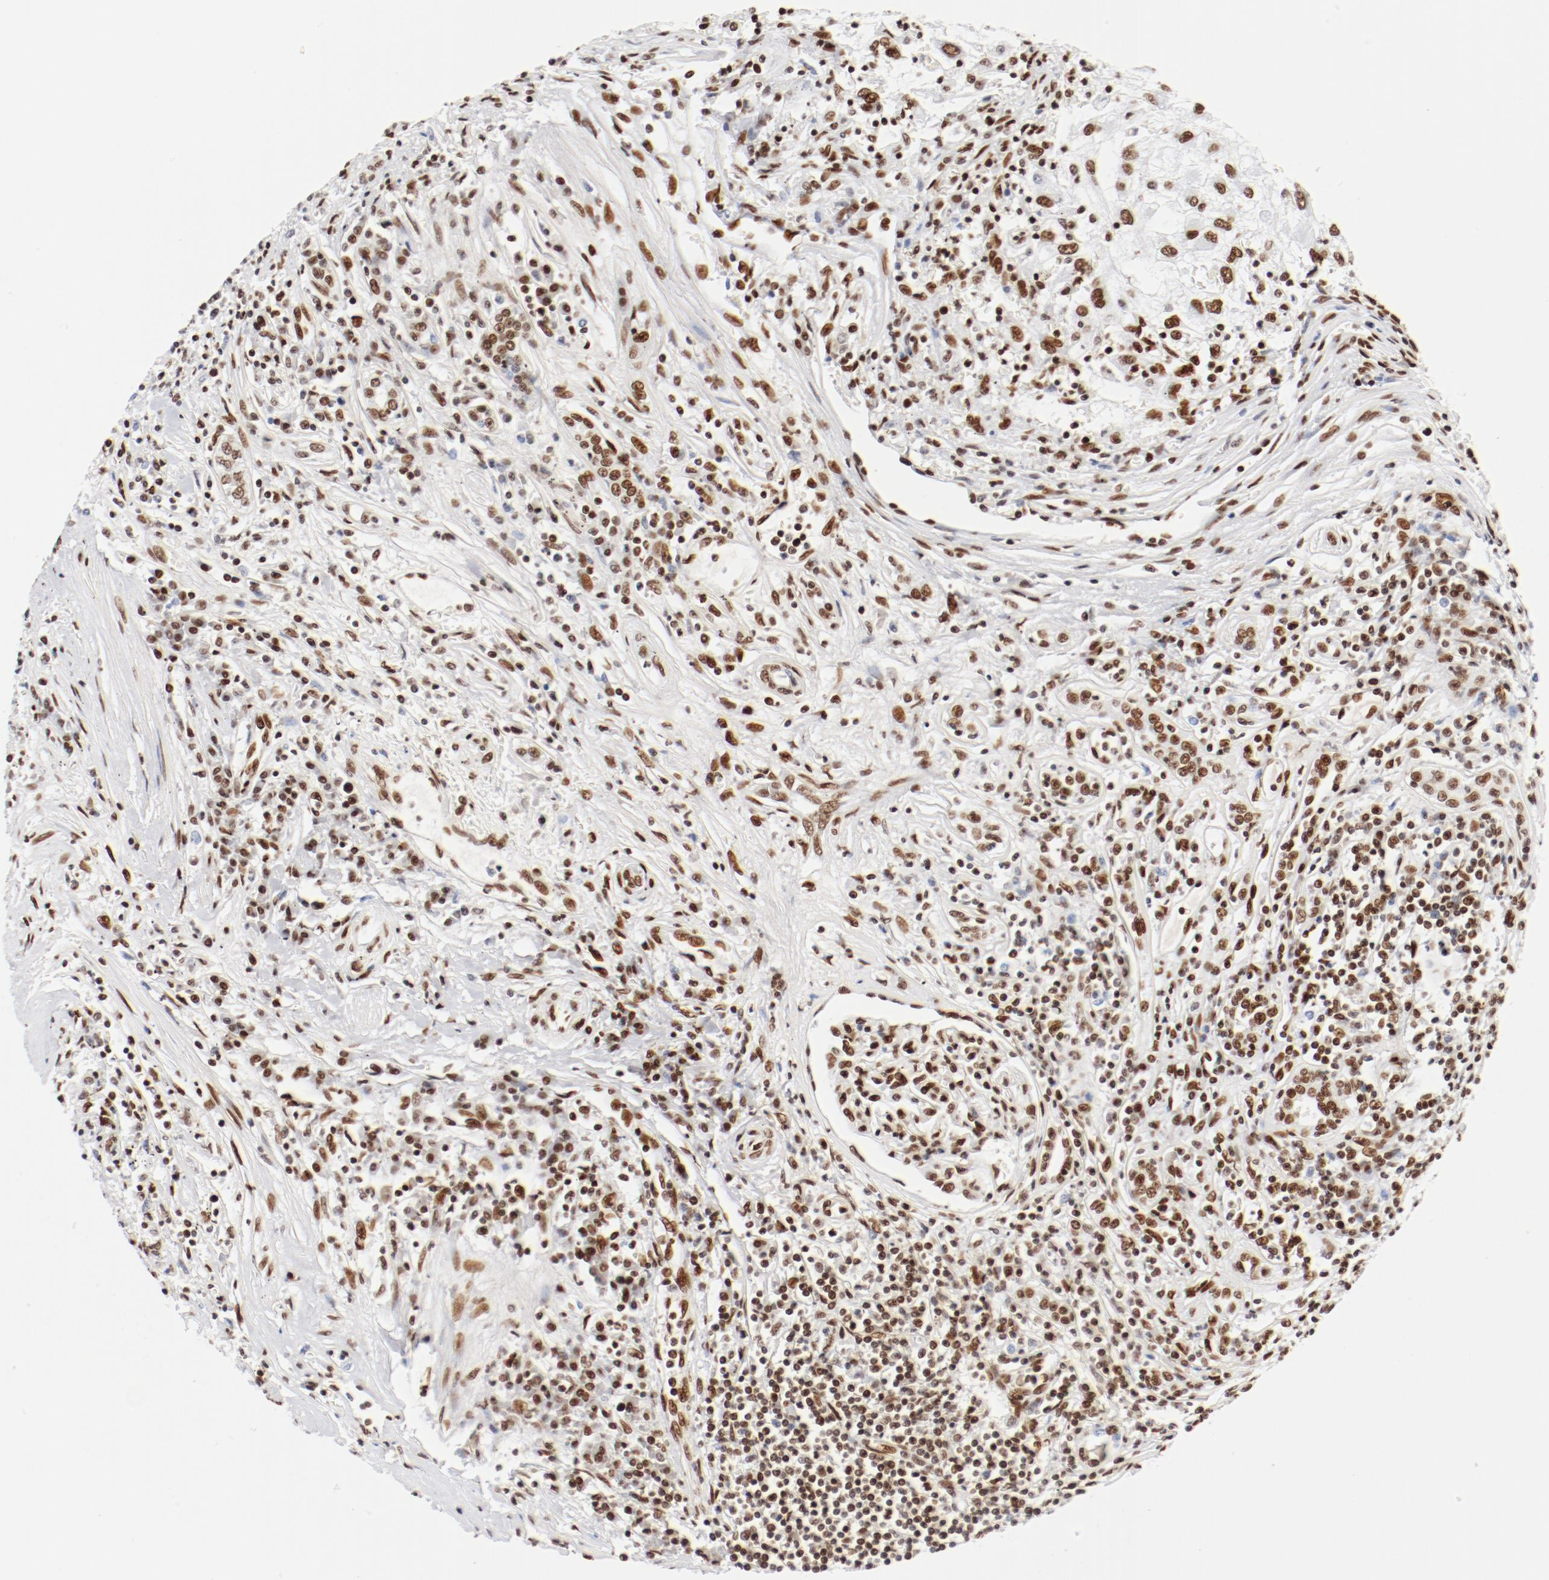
{"staining": {"intensity": "moderate", "quantity": ">75%", "location": "nuclear"}, "tissue": "renal cancer", "cell_type": "Tumor cells", "image_type": "cancer", "snomed": [{"axis": "morphology", "description": "Normal tissue, NOS"}, {"axis": "morphology", "description": "Adenocarcinoma, NOS"}, {"axis": "topography", "description": "Kidney"}], "caption": "Immunohistochemistry (IHC) micrograph of human adenocarcinoma (renal) stained for a protein (brown), which shows medium levels of moderate nuclear expression in approximately >75% of tumor cells.", "gene": "CTBP1", "patient": {"sex": "male", "age": 71}}